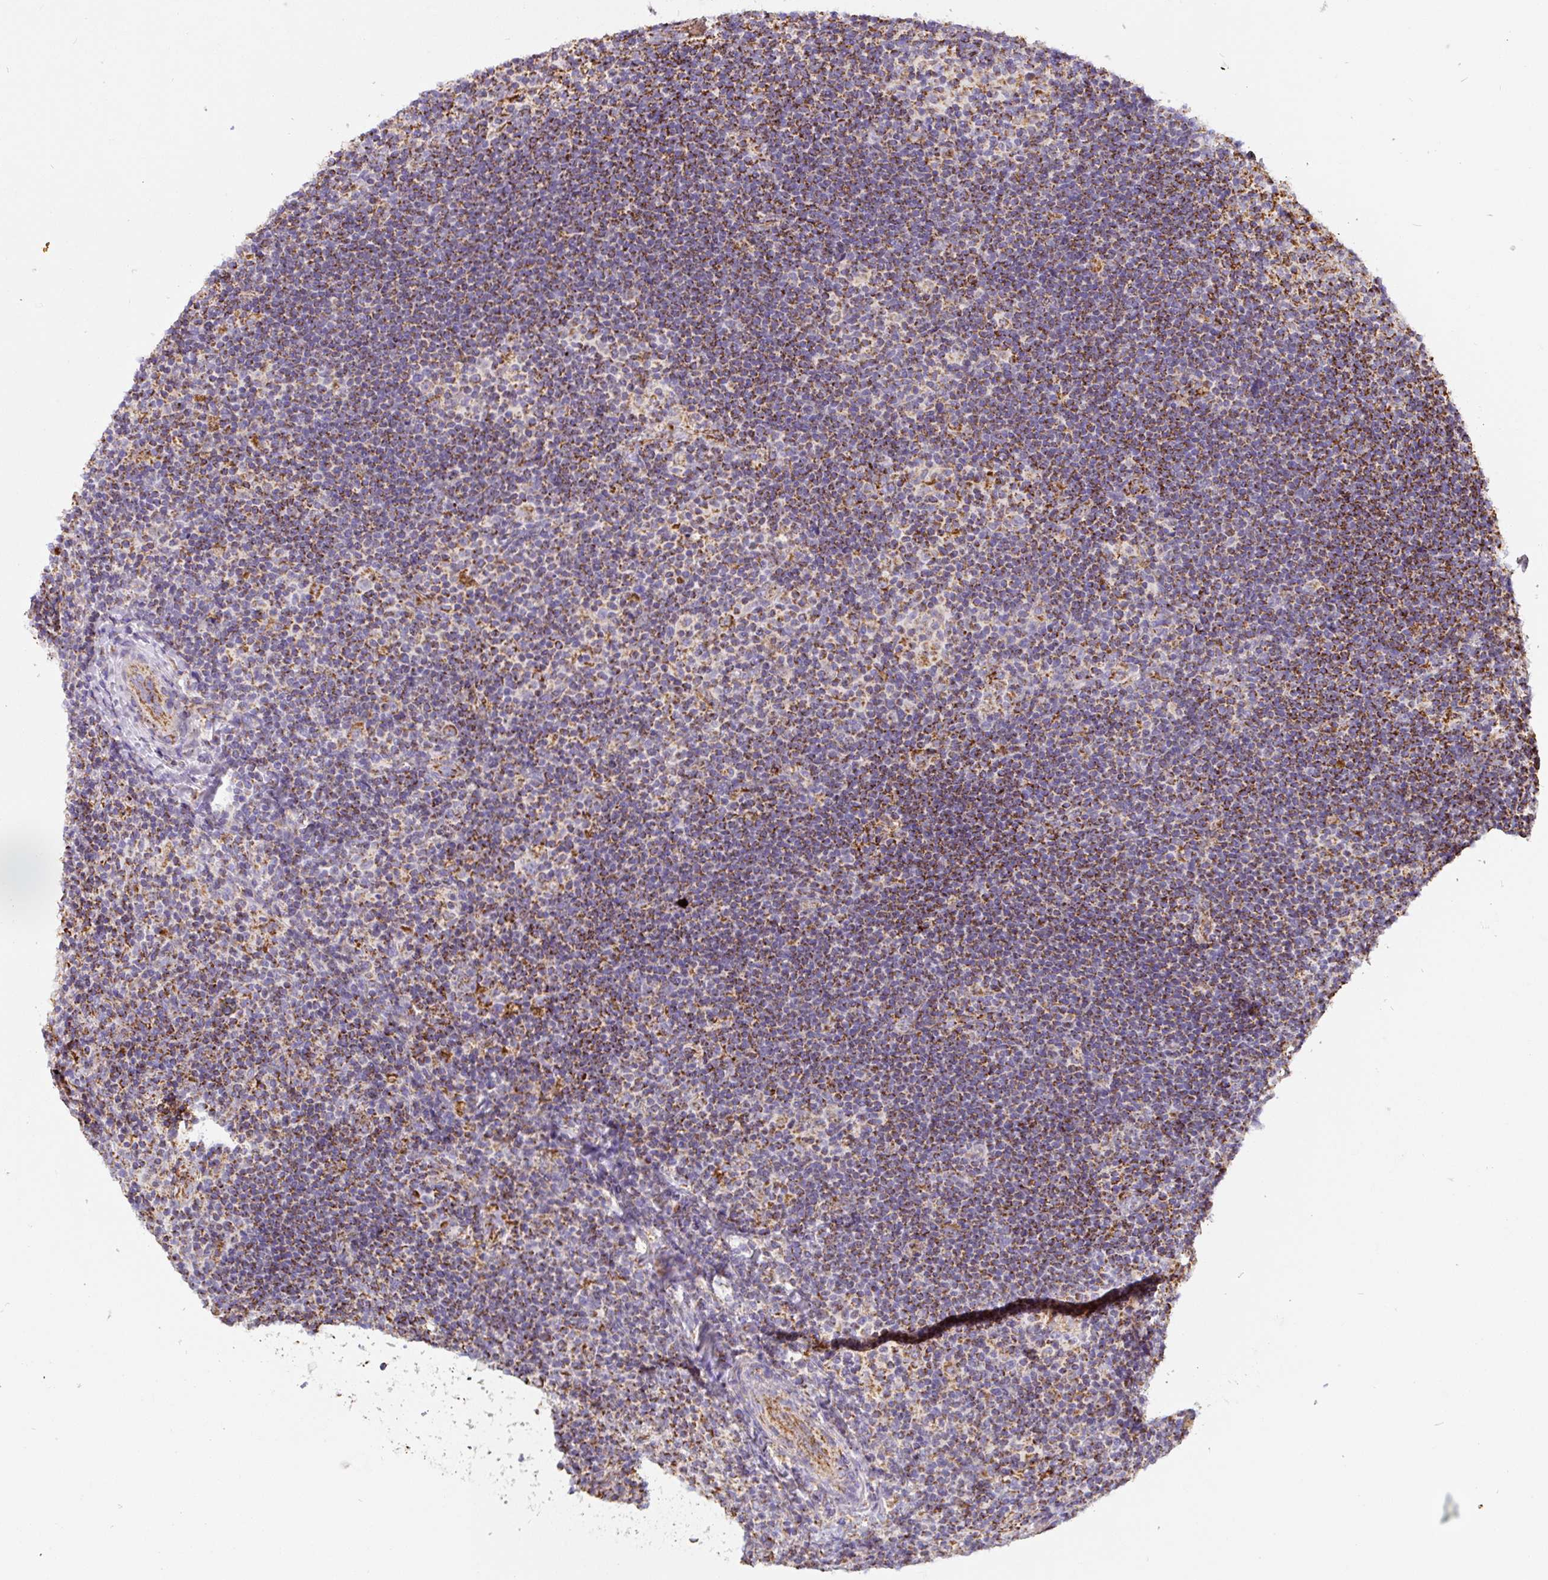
{"staining": {"intensity": "moderate", "quantity": ">75%", "location": "cytoplasmic/membranous"}, "tissue": "lymphoma", "cell_type": "Tumor cells", "image_type": "cancer", "snomed": [{"axis": "morphology", "description": "Hodgkin's disease, NOS"}, {"axis": "topography", "description": "Lymph node"}], "caption": "Immunohistochemical staining of lymphoma displays moderate cytoplasmic/membranous protein staining in approximately >75% of tumor cells. The staining was performed using DAB, with brown indicating positive protein expression. Nuclei are stained blue with hematoxylin.", "gene": "MT-CO2", "patient": {"sex": "female", "age": 57}}